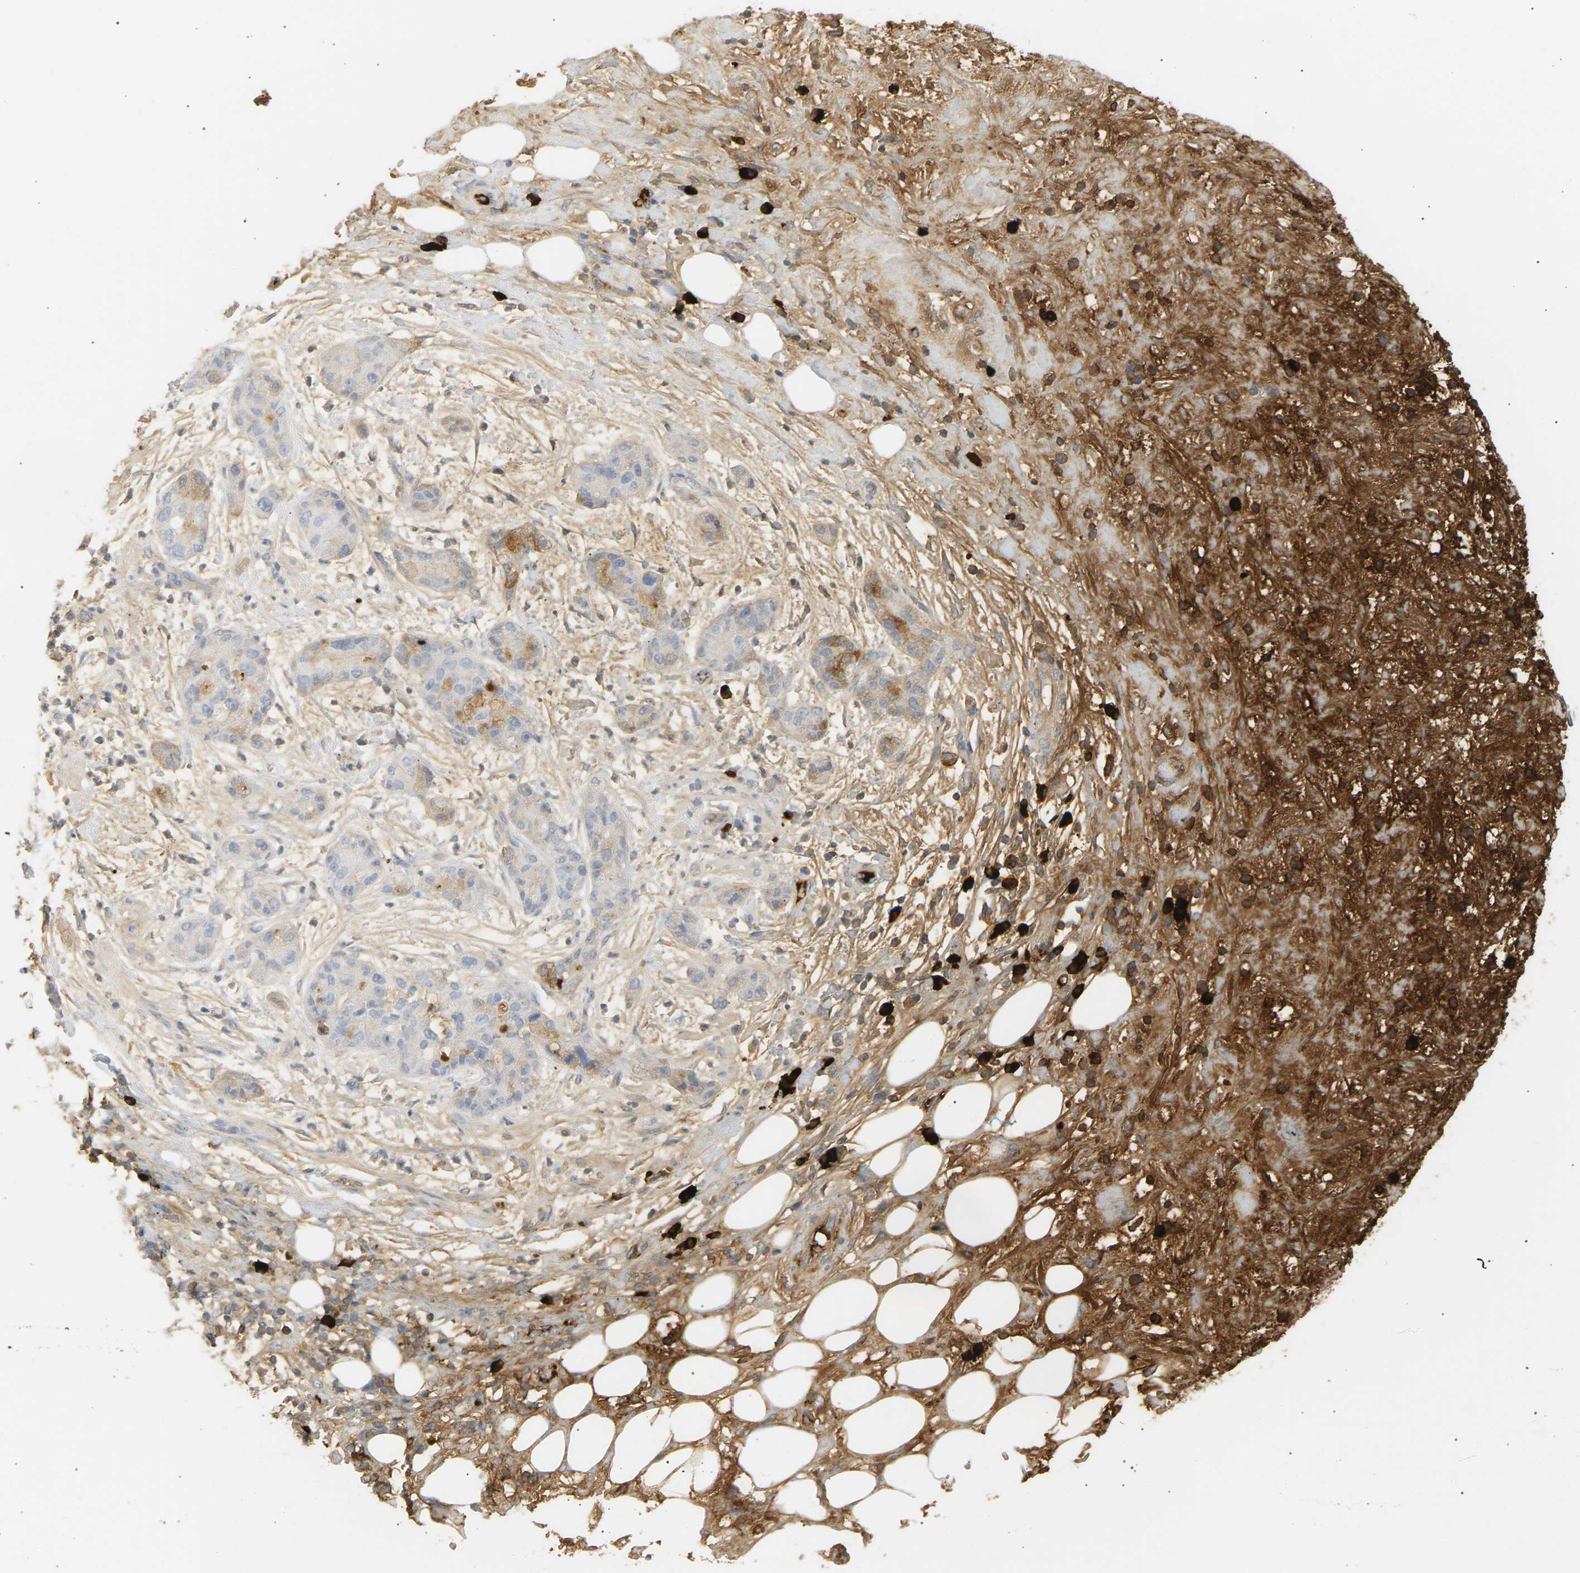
{"staining": {"intensity": "negative", "quantity": "none", "location": "none"}, "tissue": "pancreatic cancer", "cell_type": "Tumor cells", "image_type": "cancer", "snomed": [{"axis": "morphology", "description": "Adenocarcinoma, NOS"}, {"axis": "topography", "description": "Pancreas"}], "caption": "DAB immunohistochemical staining of human pancreatic cancer (adenocarcinoma) shows no significant staining in tumor cells.", "gene": "IGLC3", "patient": {"sex": "female", "age": 78}}